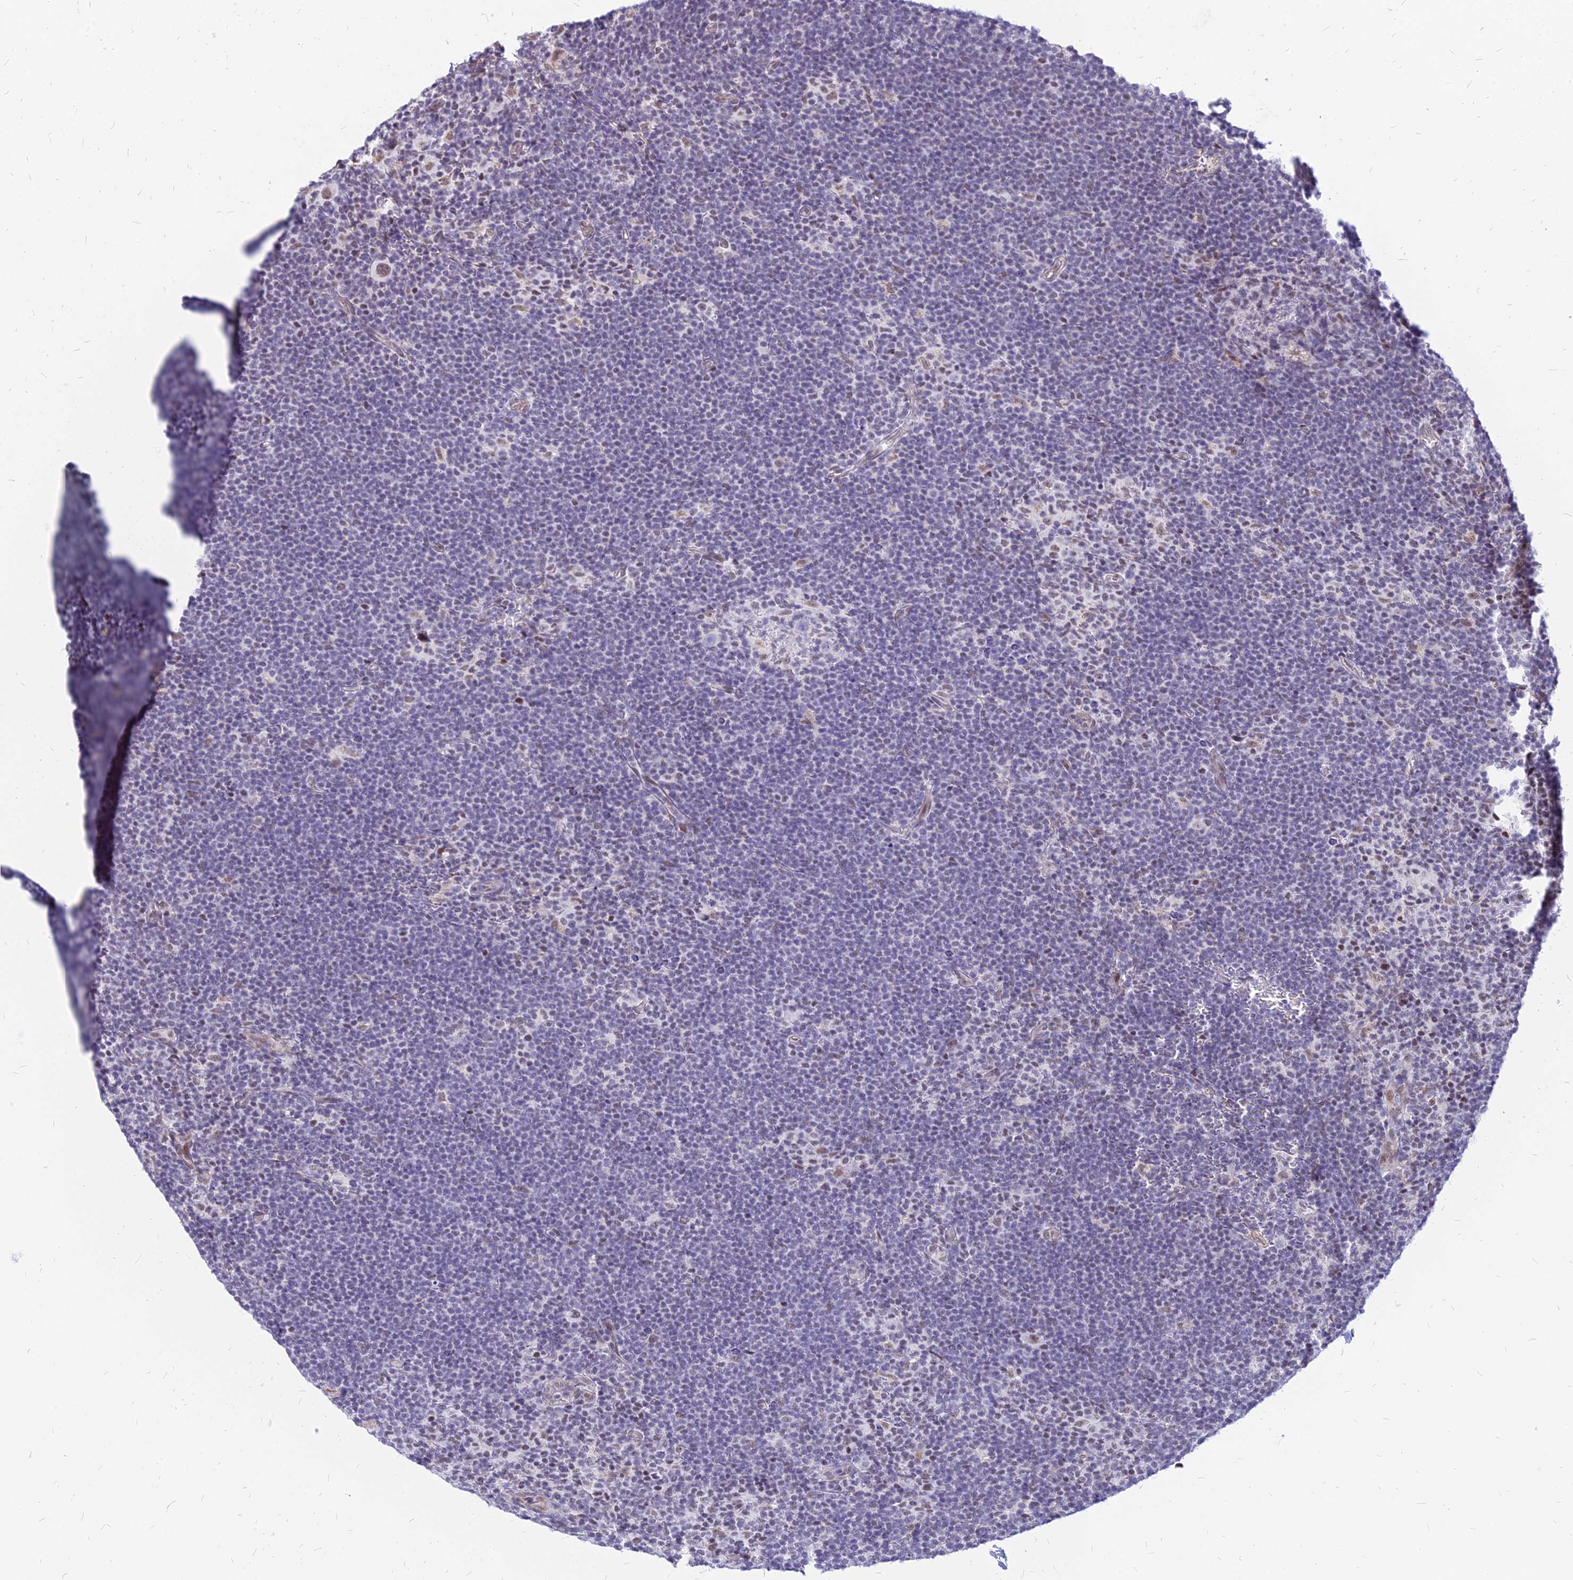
{"staining": {"intensity": "weak", "quantity": "<25%", "location": "nuclear"}, "tissue": "lymphoma", "cell_type": "Tumor cells", "image_type": "cancer", "snomed": [{"axis": "morphology", "description": "Hodgkin's disease, NOS"}, {"axis": "topography", "description": "Lymph node"}], "caption": "Hodgkin's disease stained for a protein using immunohistochemistry reveals no positivity tumor cells.", "gene": "FDX2", "patient": {"sex": "female", "age": 57}}